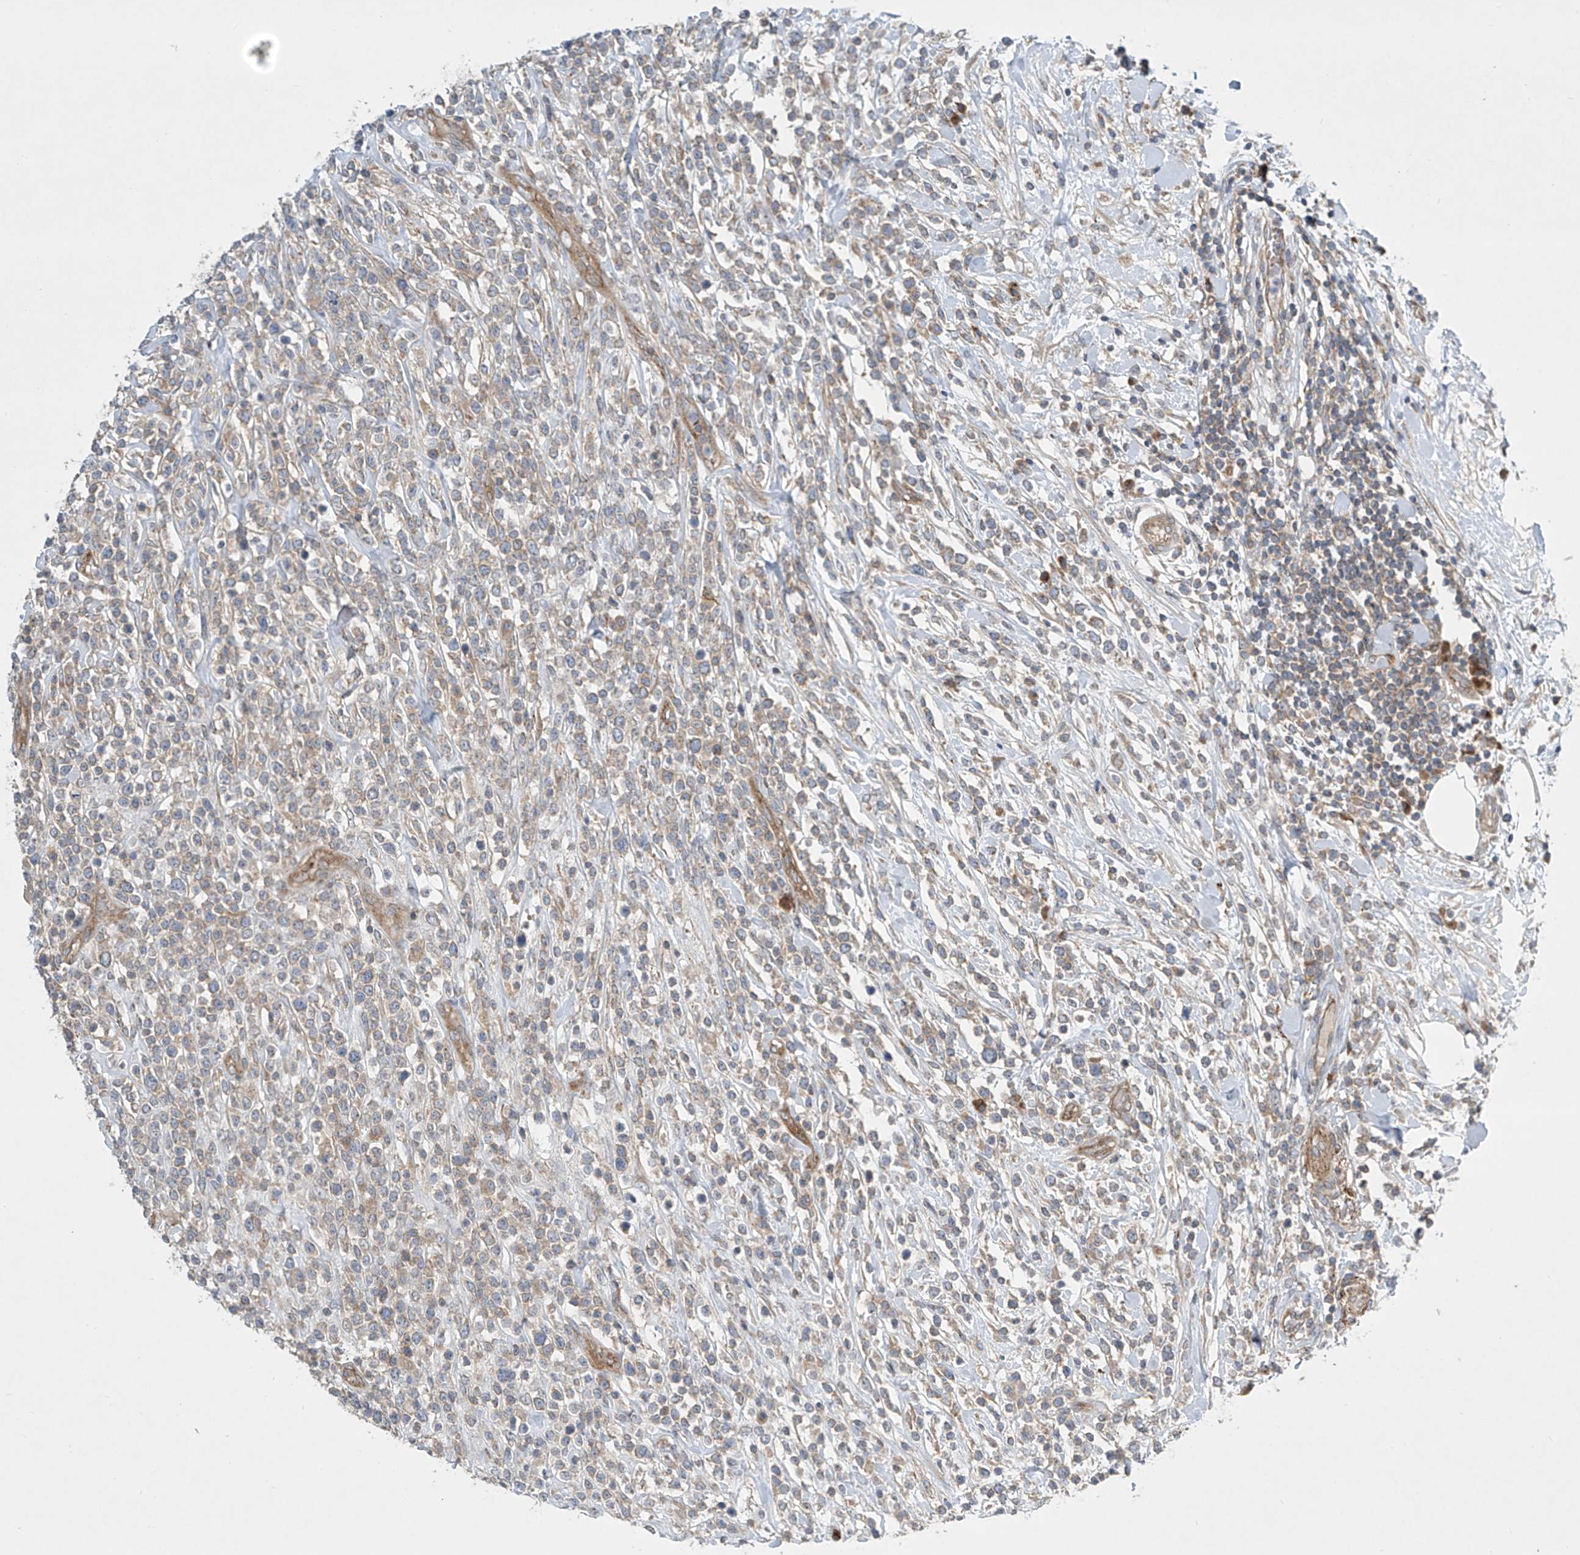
{"staining": {"intensity": "weak", "quantity": ">75%", "location": "cytoplasmic/membranous"}, "tissue": "lymphoma", "cell_type": "Tumor cells", "image_type": "cancer", "snomed": [{"axis": "morphology", "description": "Malignant lymphoma, non-Hodgkin's type, High grade"}, {"axis": "topography", "description": "Colon"}], "caption": "This micrograph reveals IHC staining of malignant lymphoma, non-Hodgkin's type (high-grade), with low weak cytoplasmic/membranous positivity in approximately >75% of tumor cells.", "gene": "TJAP1", "patient": {"sex": "female", "age": 53}}